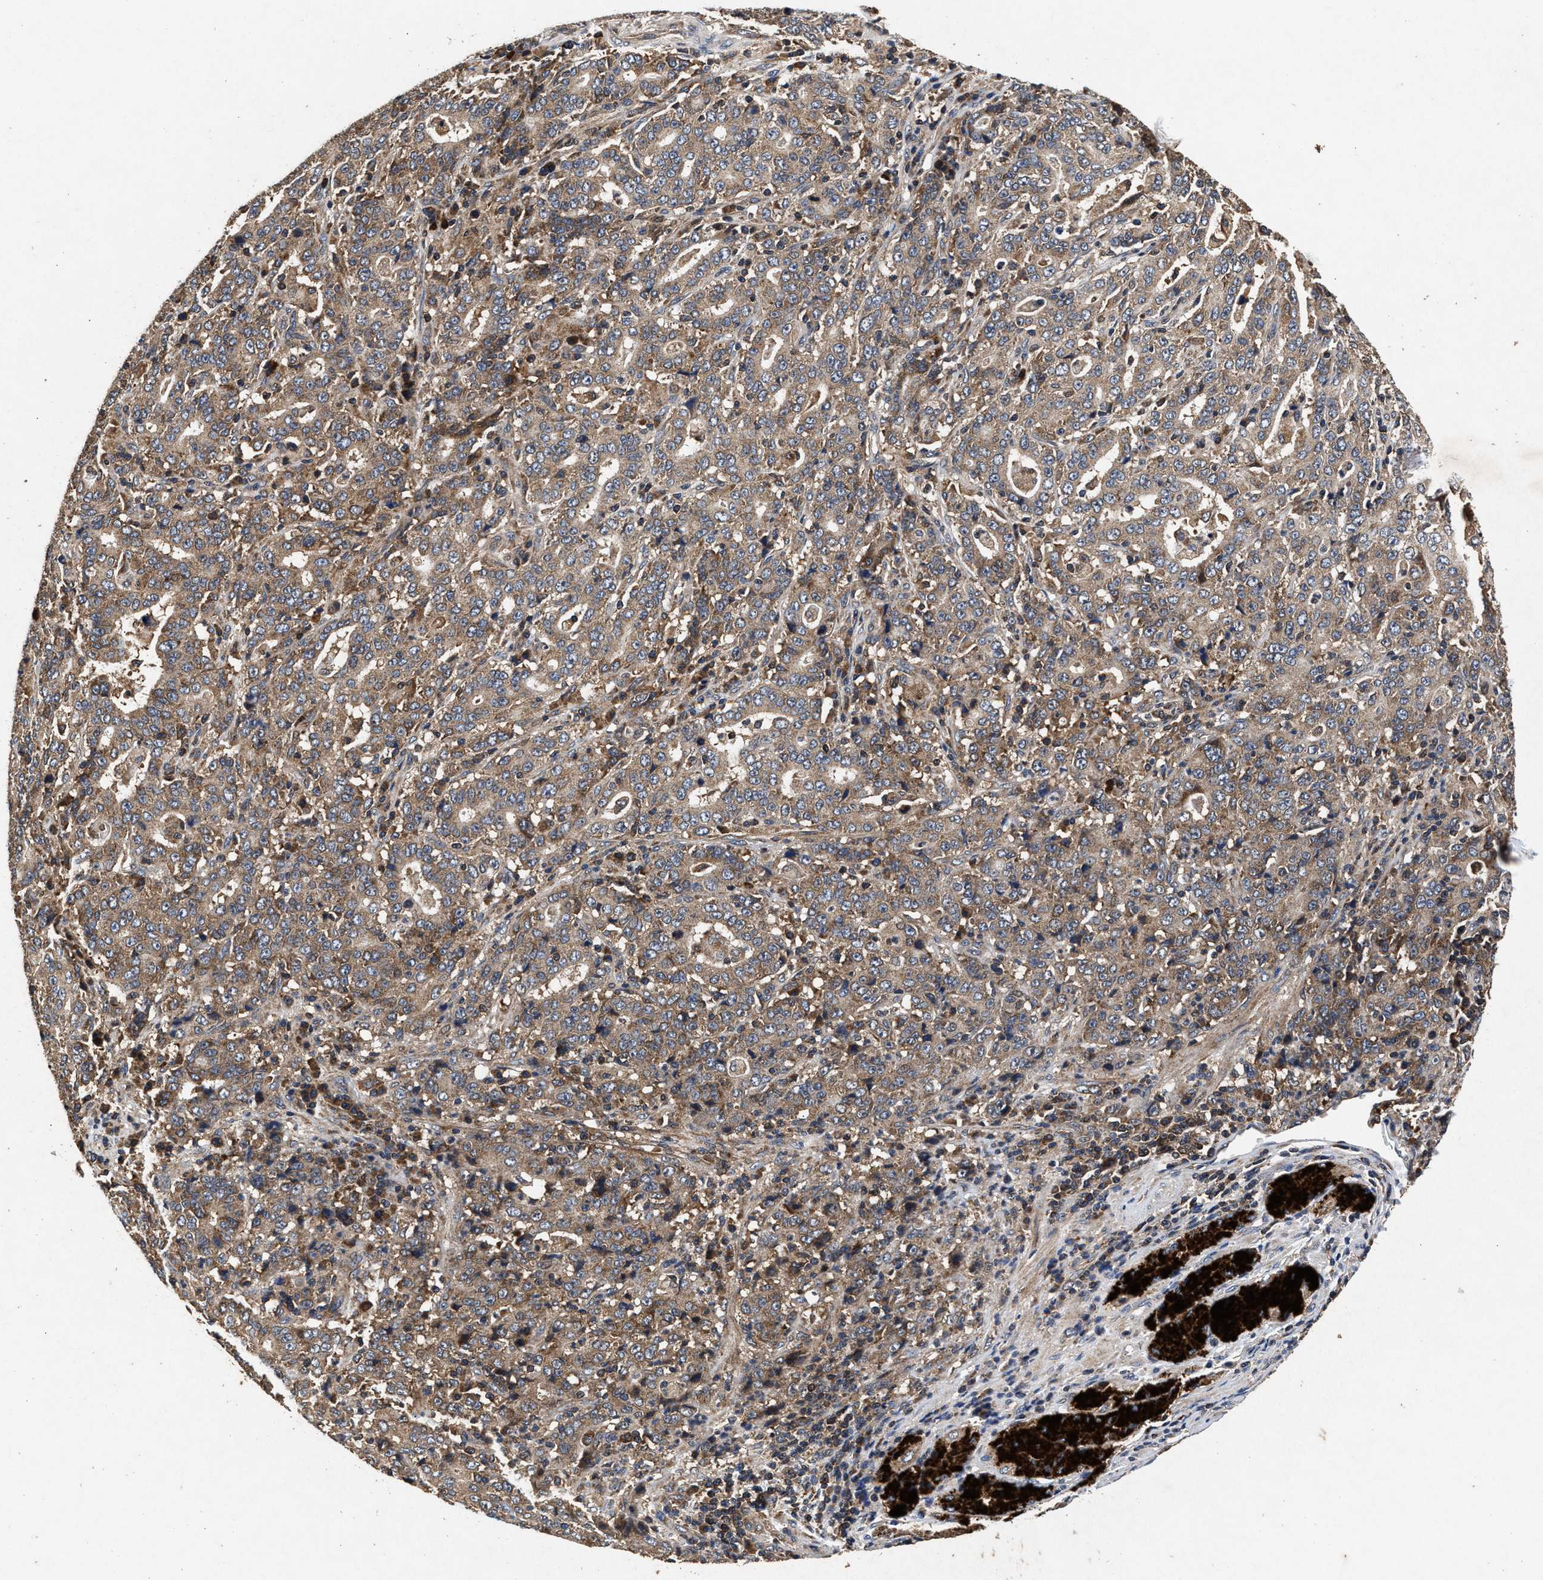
{"staining": {"intensity": "weak", "quantity": ">75%", "location": "cytoplasmic/membranous"}, "tissue": "stomach cancer", "cell_type": "Tumor cells", "image_type": "cancer", "snomed": [{"axis": "morphology", "description": "Normal tissue, NOS"}, {"axis": "morphology", "description": "Adenocarcinoma, NOS"}, {"axis": "topography", "description": "Stomach, upper"}, {"axis": "topography", "description": "Stomach"}], "caption": "Stomach cancer stained for a protein reveals weak cytoplasmic/membranous positivity in tumor cells.", "gene": "NFKB2", "patient": {"sex": "male", "age": 59}}